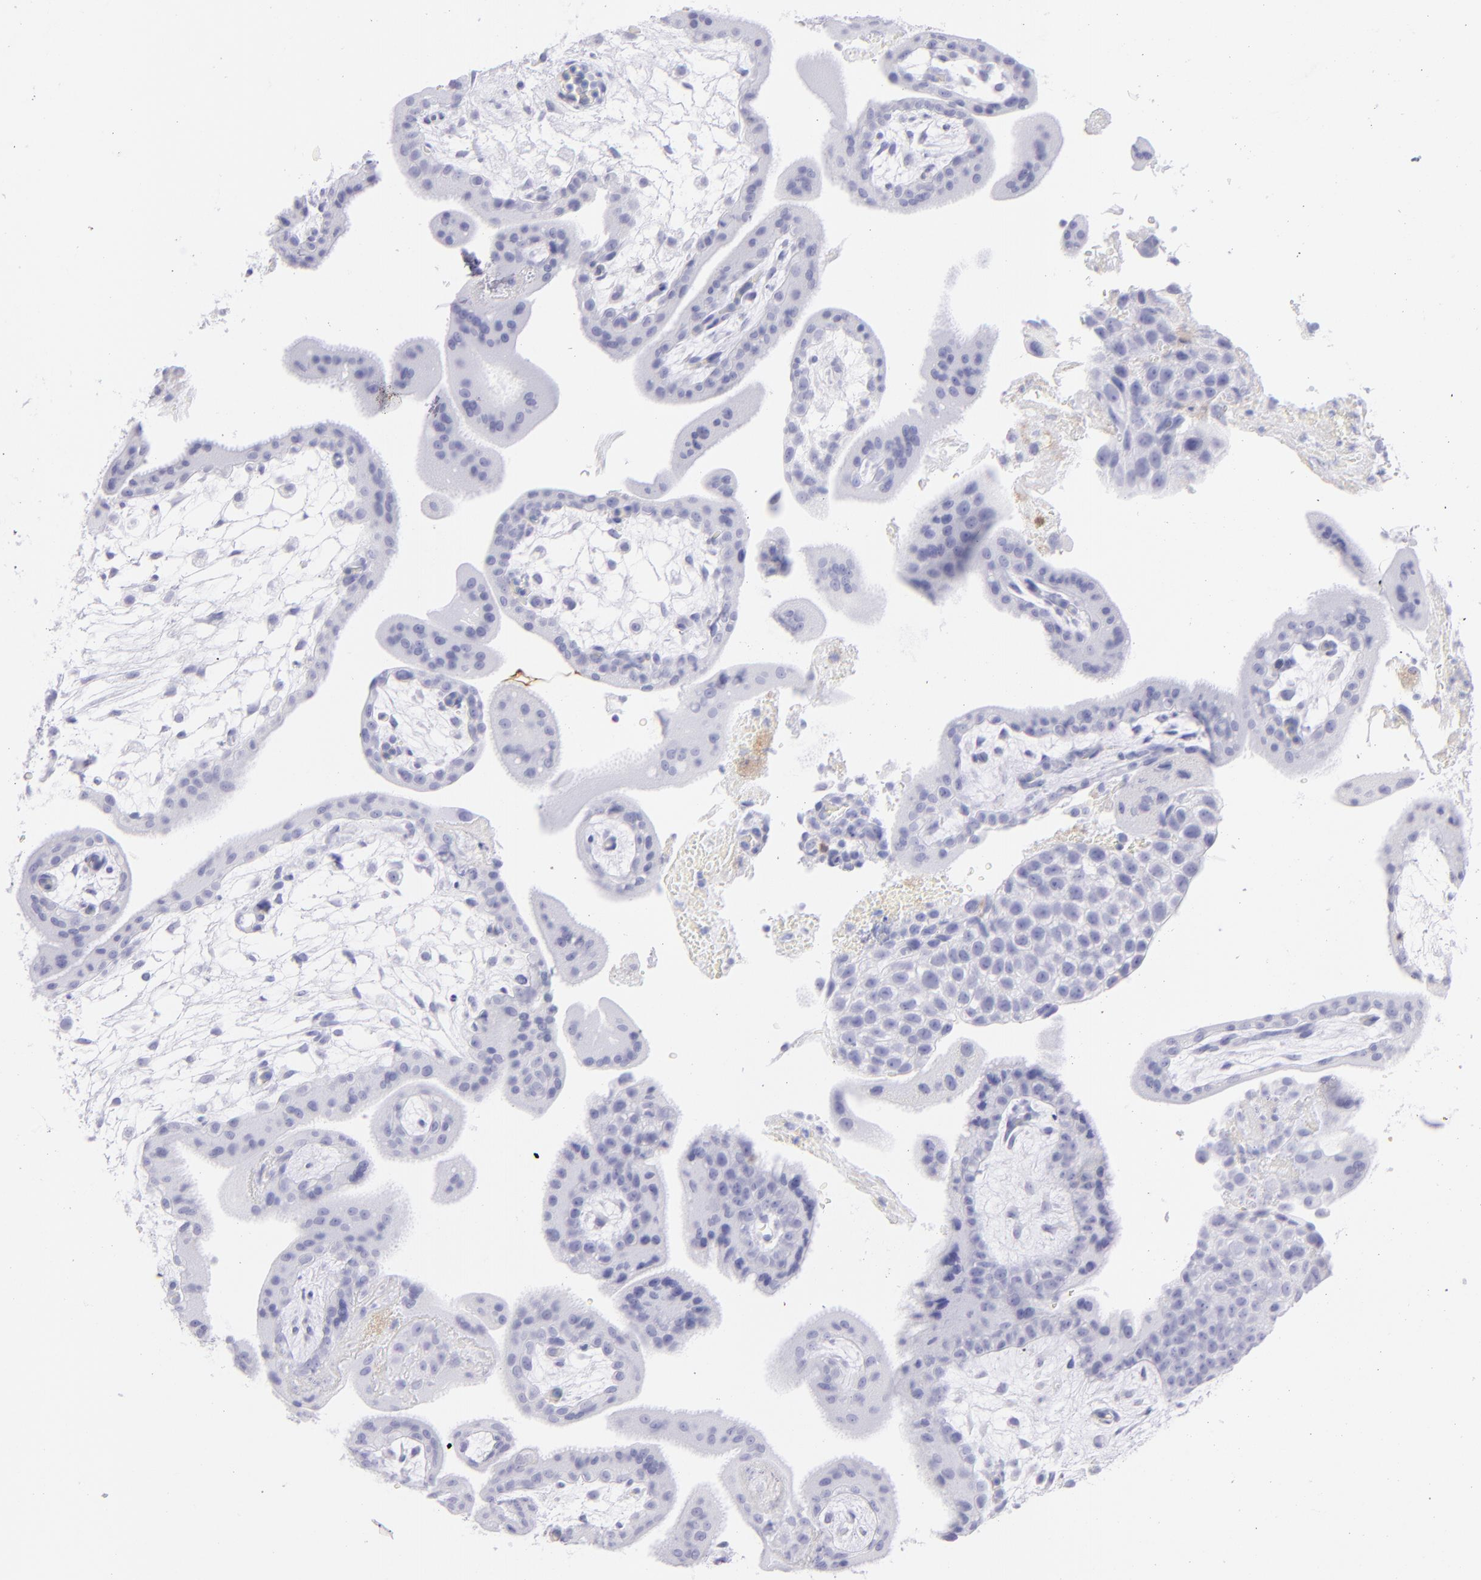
{"staining": {"intensity": "negative", "quantity": "none", "location": "none"}, "tissue": "placenta", "cell_type": "Decidual cells", "image_type": "normal", "snomed": [{"axis": "morphology", "description": "Normal tissue, NOS"}, {"axis": "topography", "description": "Placenta"}], "caption": "Protein analysis of normal placenta reveals no significant expression in decidual cells.", "gene": "CD69", "patient": {"sex": "female", "age": 35}}